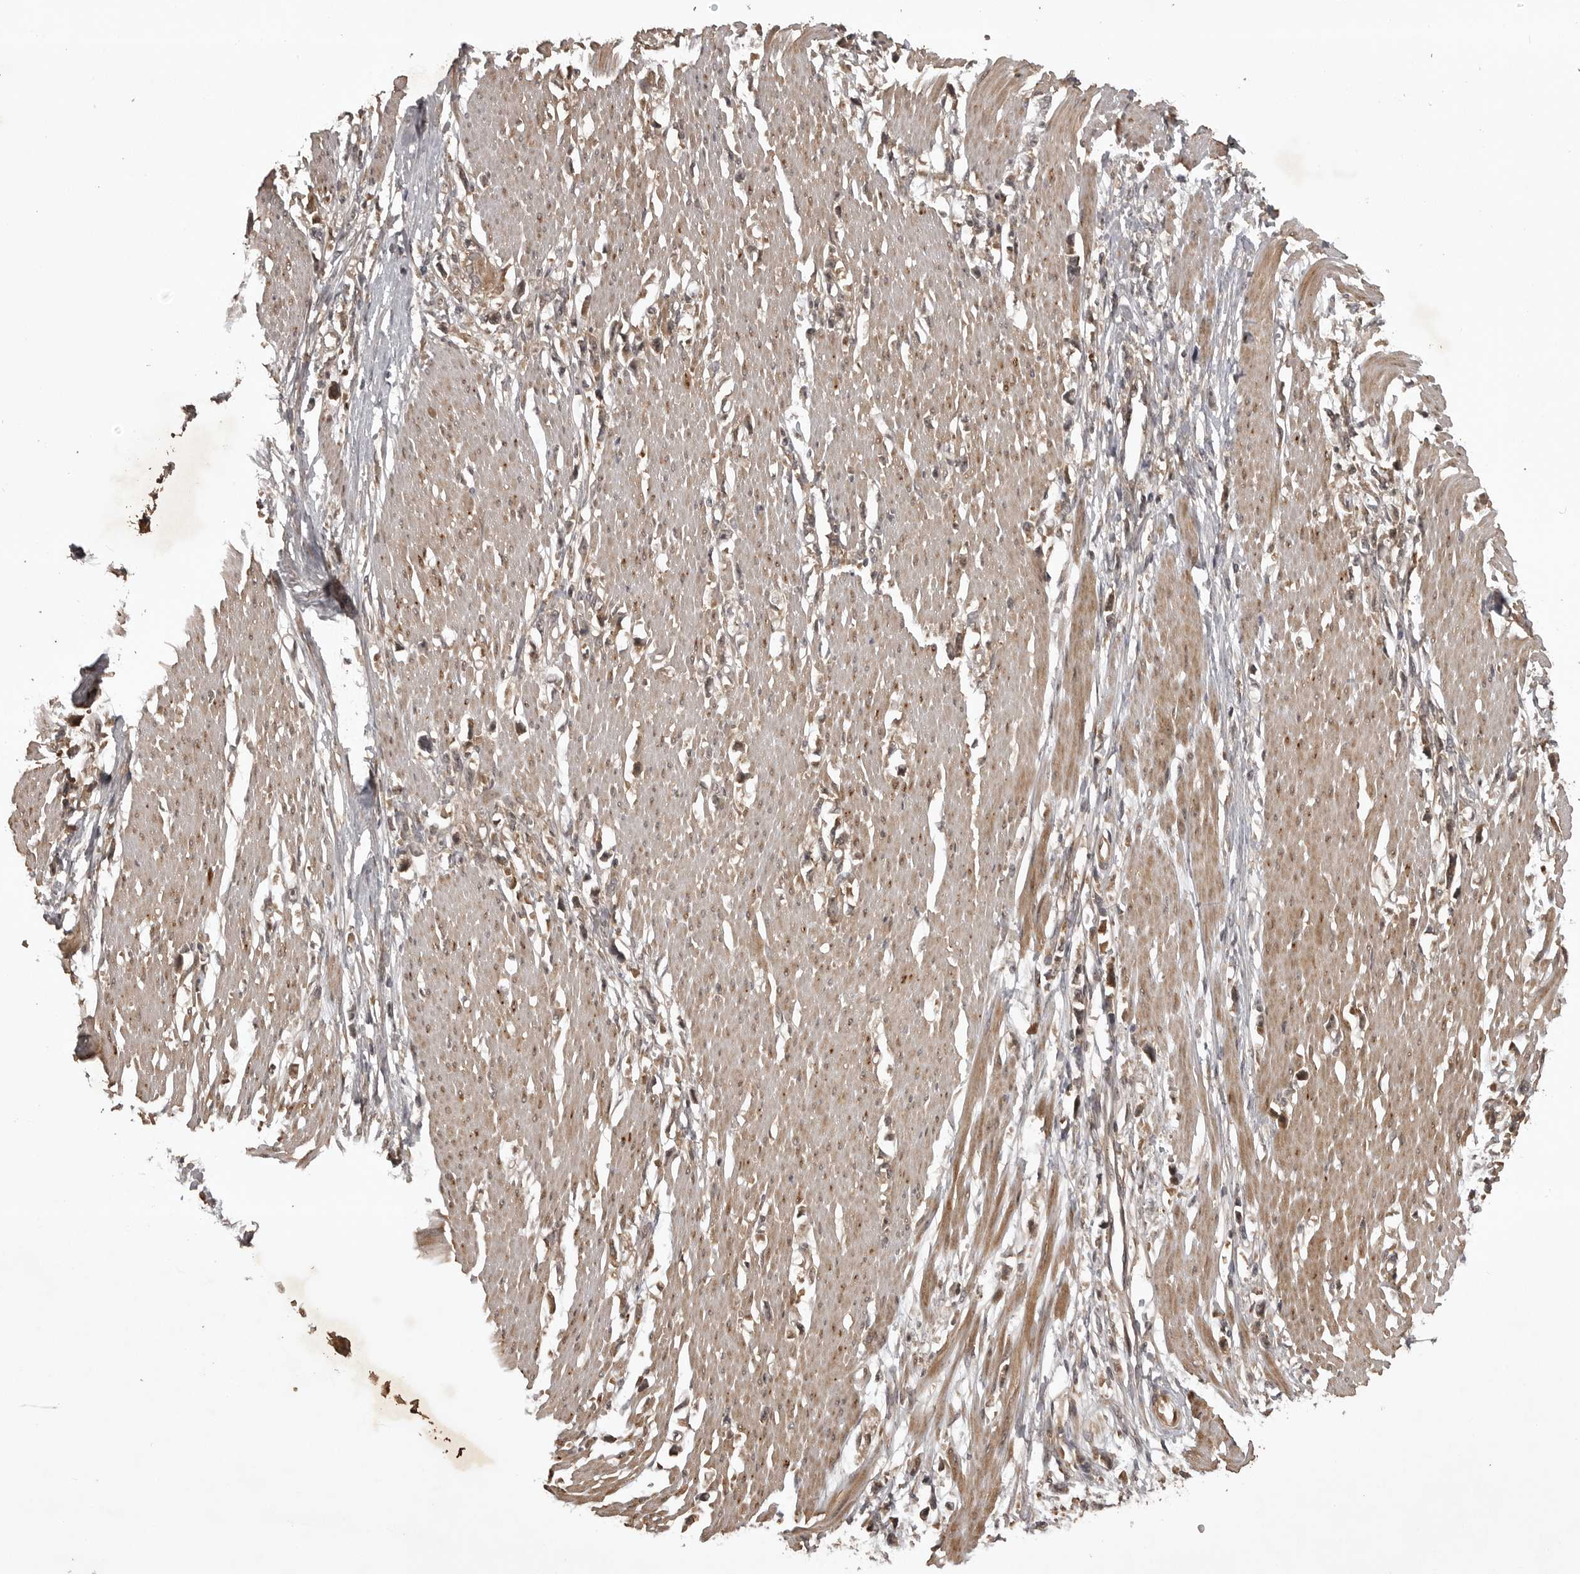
{"staining": {"intensity": "weak", "quantity": "25%-75%", "location": "cytoplasmic/membranous,nuclear"}, "tissue": "stomach cancer", "cell_type": "Tumor cells", "image_type": "cancer", "snomed": [{"axis": "morphology", "description": "Adenocarcinoma, NOS"}, {"axis": "topography", "description": "Stomach"}], "caption": "Tumor cells show weak cytoplasmic/membranous and nuclear staining in approximately 25%-75% of cells in adenocarcinoma (stomach).", "gene": "AKAP7", "patient": {"sex": "female", "age": 59}}